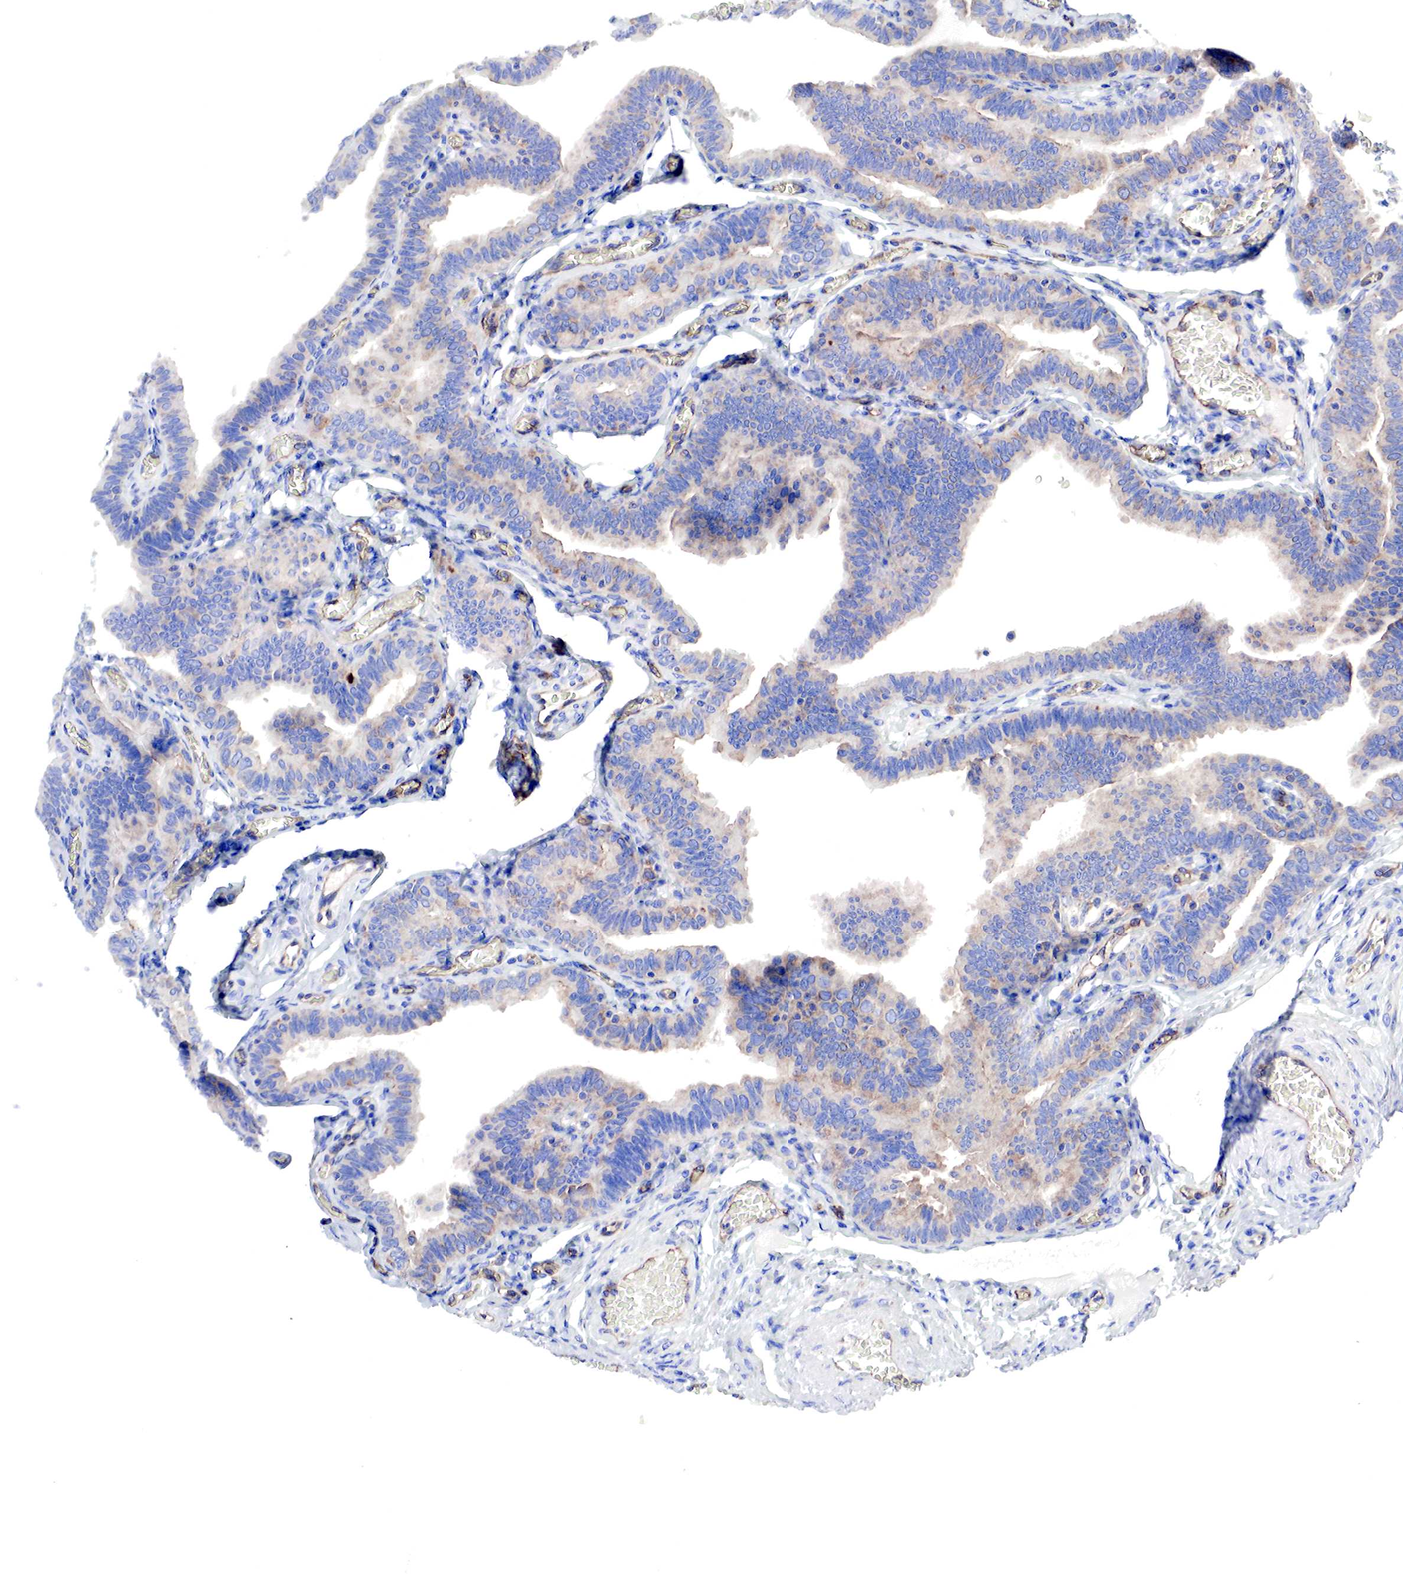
{"staining": {"intensity": "weak", "quantity": "25%-75%", "location": "cytoplasmic/membranous"}, "tissue": "fallopian tube", "cell_type": "Glandular cells", "image_type": "normal", "snomed": [{"axis": "morphology", "description": "Normal tissue, NOS"}, {"axis": "topography", "description": "Vagina"}, {"axis": "topography", "description": "Fallopian tube"}], "caption": "Immunohistochemical staining of benign fallopian tube displays weak cytoplasmic/membranous protein positivity in approximately 25%-75% of glandular cells.", "gene": "MSN", "patient": {"sex": "female", "age": 38}}